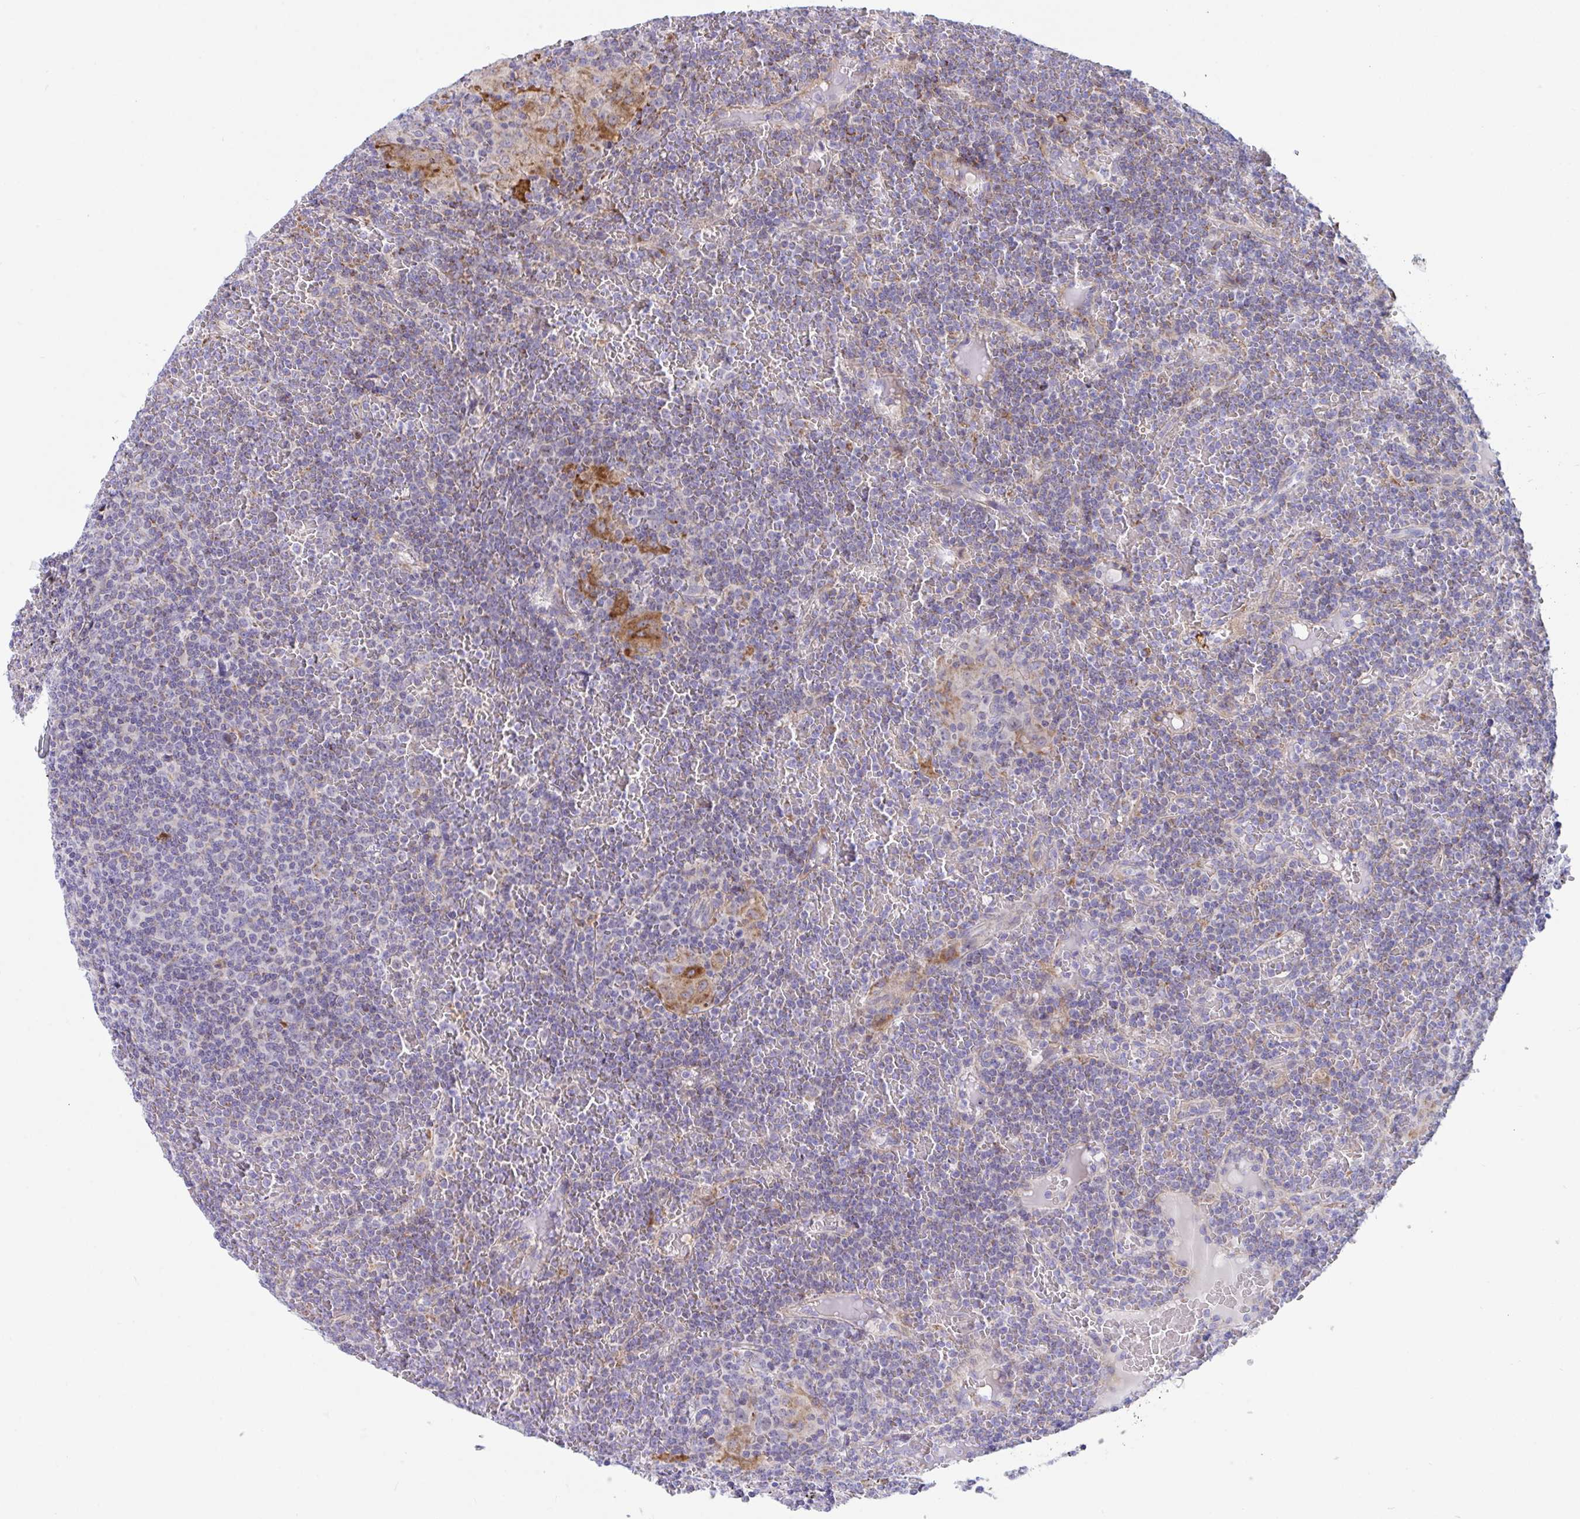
{"staining": {"intensity": "negative", "quantity": "none", "location": "none"}, "tissue": "lymphoma", "cell_type": "Tumor cells", "image_type": "cancer", "snomed": [{"axis": "morphology", "description": "Malignant lymphoma, non-Hodgkin's type, Low grade"}, {"axis": "topography", "description": "Spleen"}], "caption": "DAB immunohistochemical staining of human malignant lymphoma, non-Hodgkin's type (low-grade) exhibits no significant positivity in tumor cells. Nuclei are stained in blue.", "gene": "DTX3", "patient": {"sex": "female", "age": 19}}